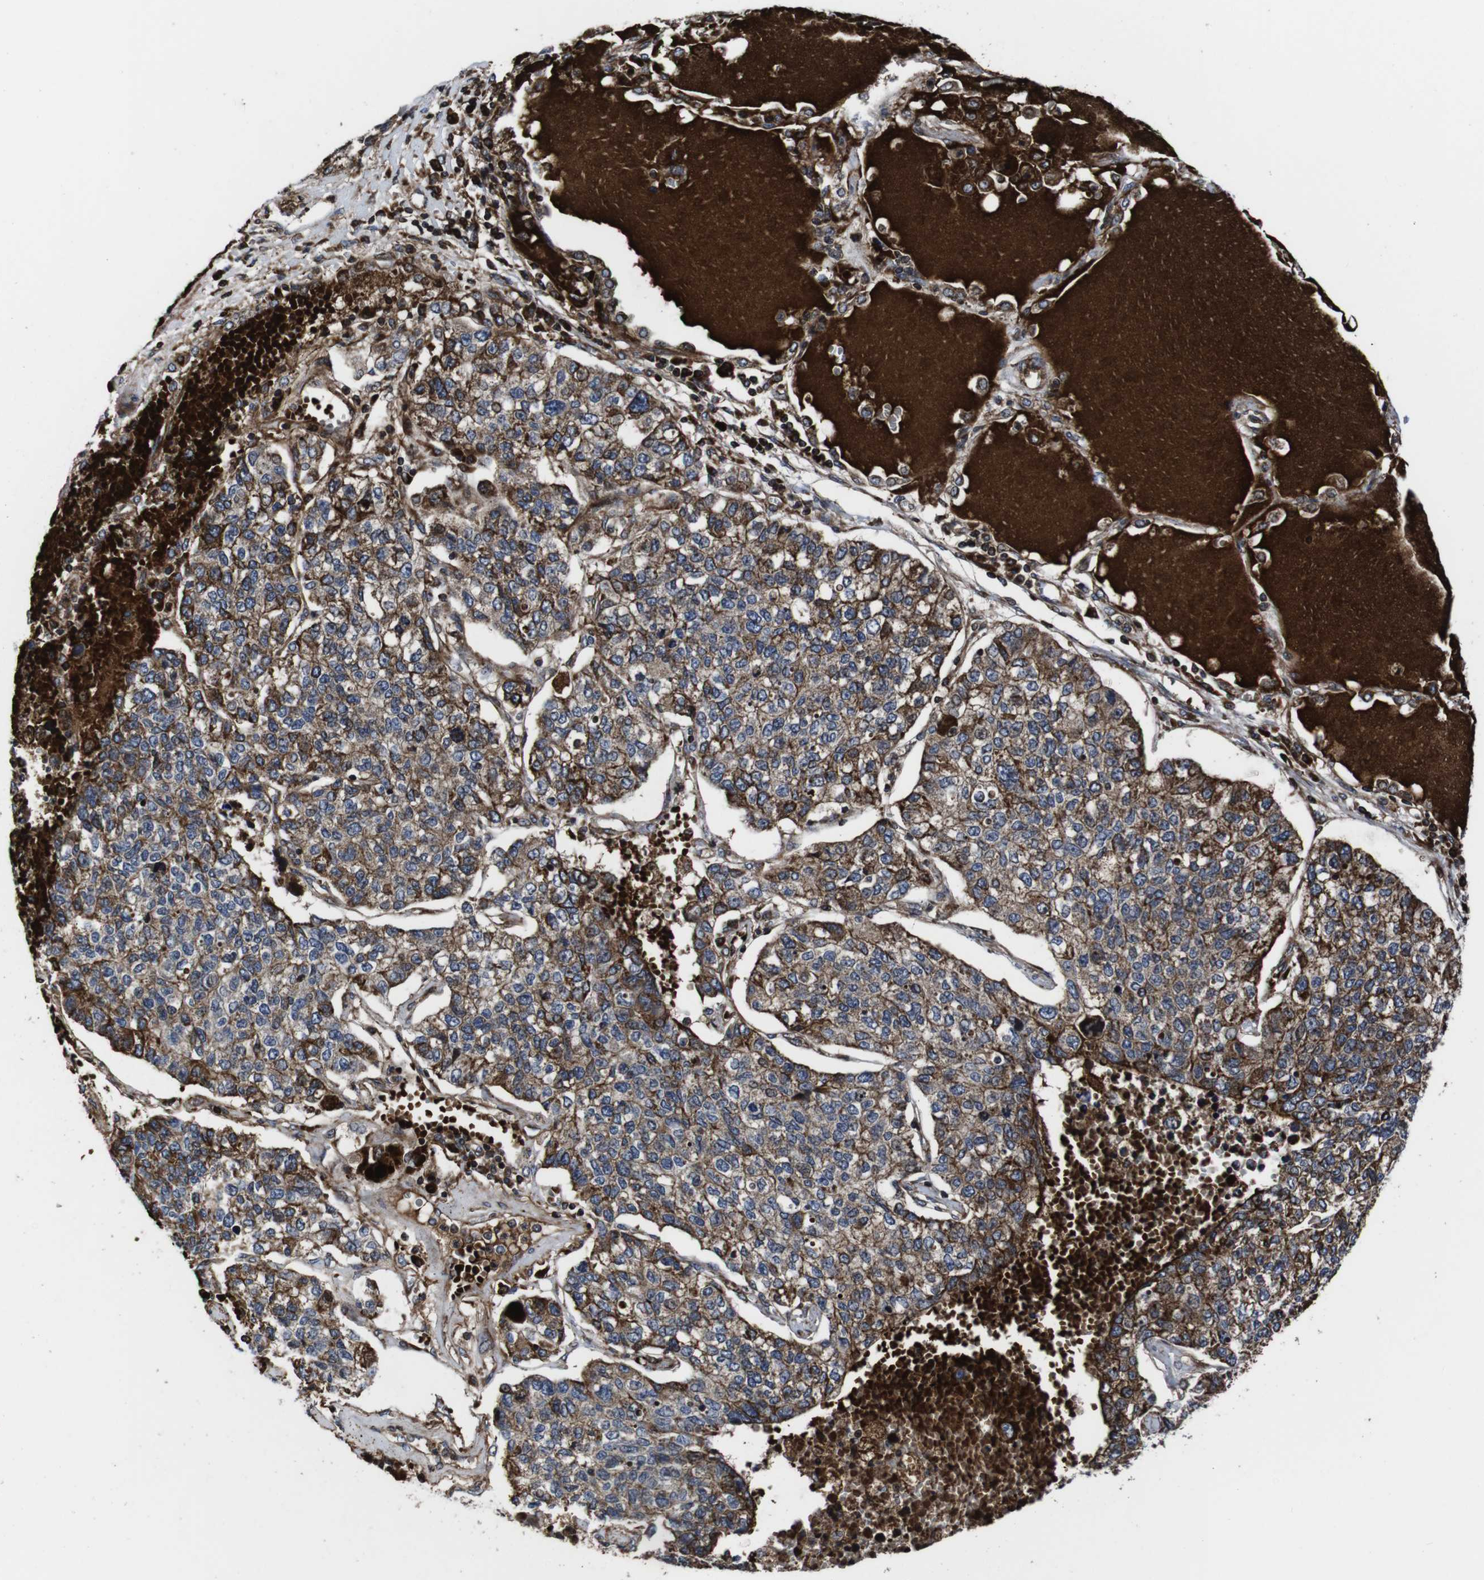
{"staining": {"intensity": "moderate", "quantity": ">75%", "location": "cytoplasmic/membranous"}, "tissue": "lung cancer", "cell_type": "Tumor cells", "image_type": "cancer", "snomed": [{"axis": "morphology", "description": "Adenocarcinoma, NOS"}, {"axis": "topography", "description": "Lung"}], "caption": "Immunohistochemistry staining of lung adenocarcinoma, which reveals medium levels of moderate cytoplasmic/membranous staining in approximately >75% of tumor cells indicating moderate cytoplasmic/membranous protein expression. The staining was performed using DAB (3,3'-diaminobenzidine) (brown) for protein detection and nuclei were counterstained in hematoxylin (blue).", "gene": "SMYD3", "patient": {"sex": "male", "age": 49}}